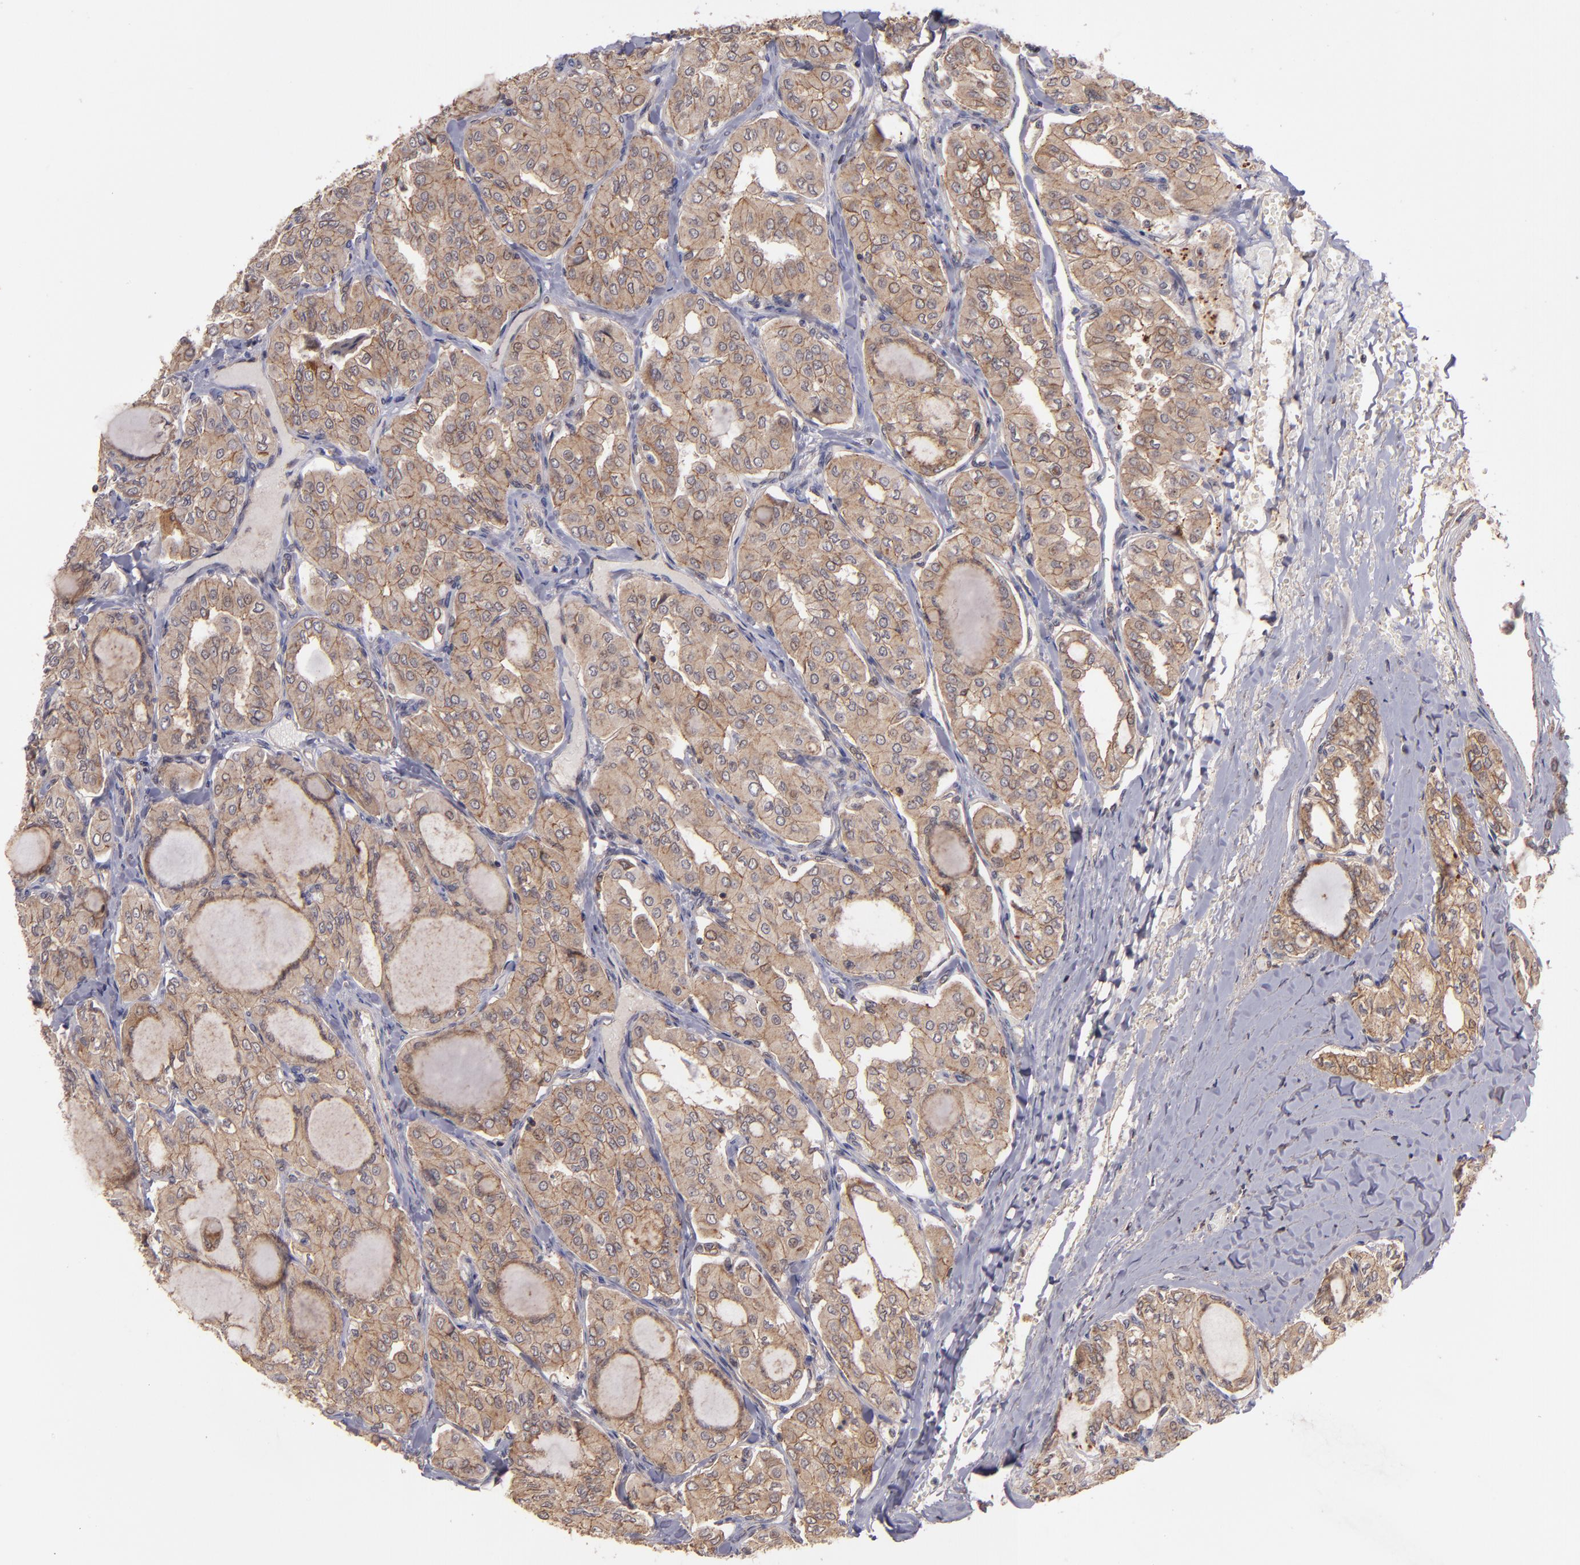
{"staining": {"intensity": "moderate", "quantity": ">75%", "location": "cytoplasmic/membranous"}, "tissue": "thyroid cancer", "cell_type": "Tumor cells", "image_type": "cancer", "snomed": [{"axis": "morphology", "description": "Papillary adenocarcinoma, NOS"}, {"axis": "topography", "description": "Thyroid gland"}], "caption": "DAB immunohistochemical staining of human papillary adenocarcinoma (thyroid) exhibits moderate cytoplasmic/membranous protein positivity in about >75% of tumor cells. (Brightfield microscopy of DAB IHC at high magnification).", "gene": "ZFYVE1", "patient": {"sex": "male", "age": 20}}